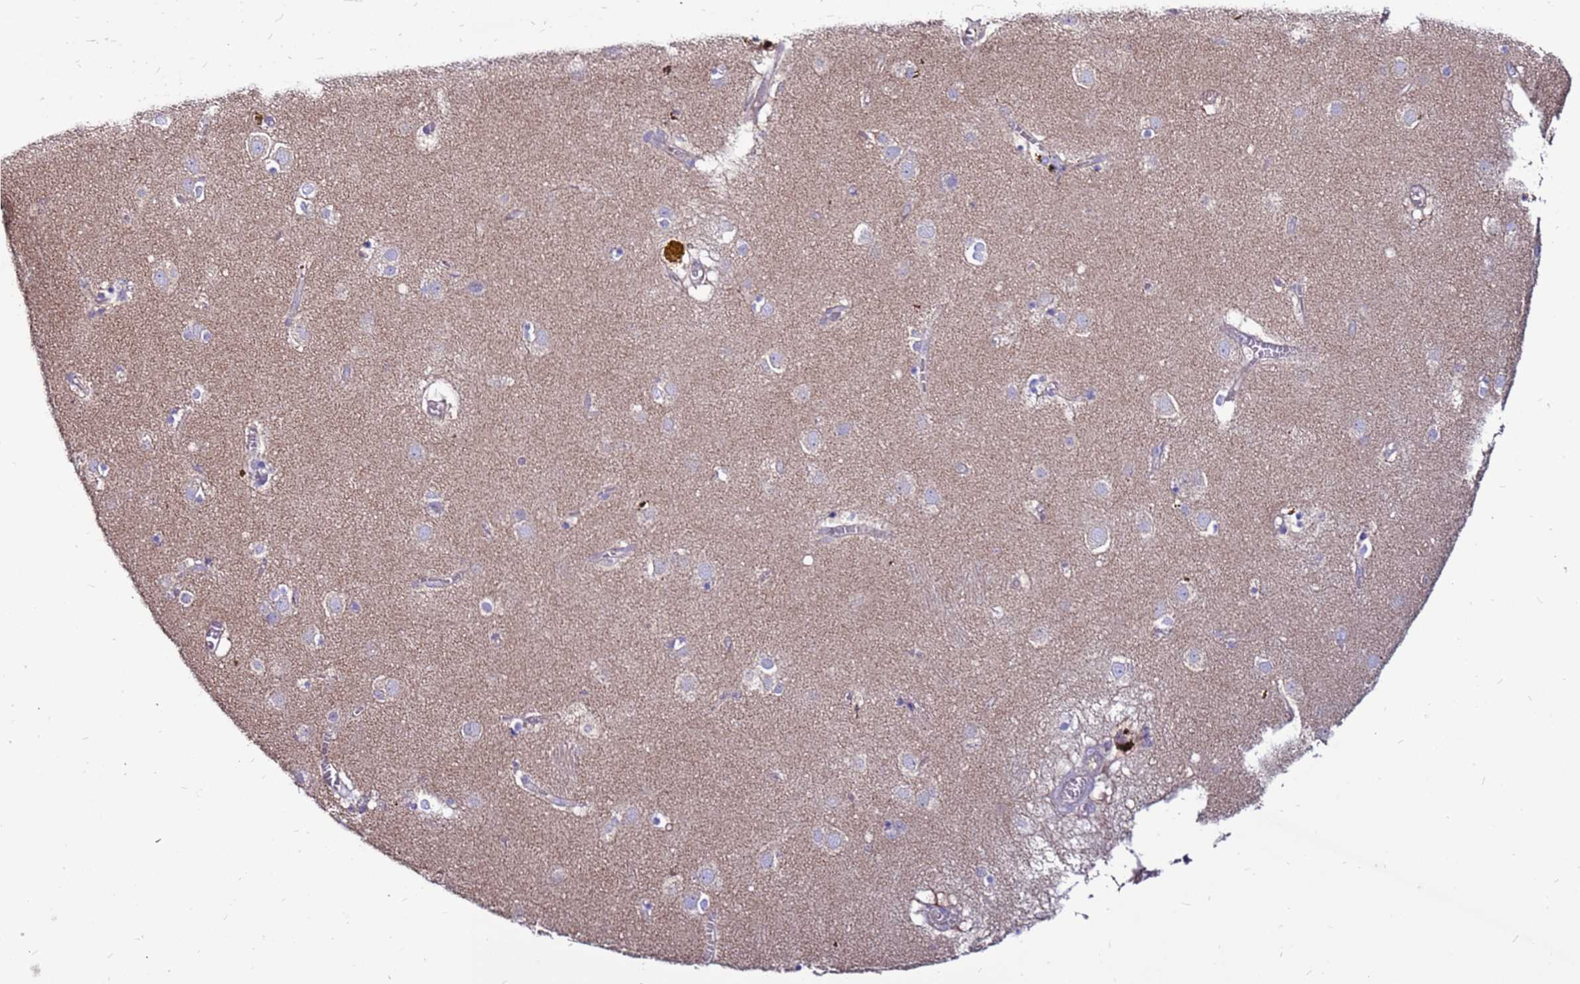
{"staining": {"intensity": "weak", "quantity": "<25%", "location": "cytoplasmic/membranous"}, "tissue": "caudate", "cell_type": "Glial cells", "image_type": "normal", "snomed": [{"axis": "morphology", "description": "Normal tissue, NOS"}, {"axis": "topography", "description": "Lateral ventricle wall"}], "caption": "IHC of normal caudate demonstrates no positivity in glial cells. The staining was performed using DAB (3,3'-diaminobenzidine) to visualize the protein expression in brown, while the nuclei were stained in blue with hematoxylin (Magnification: 20x).", "gene": "NRN1L", "patient": {"sex": "male", "age": 70}}